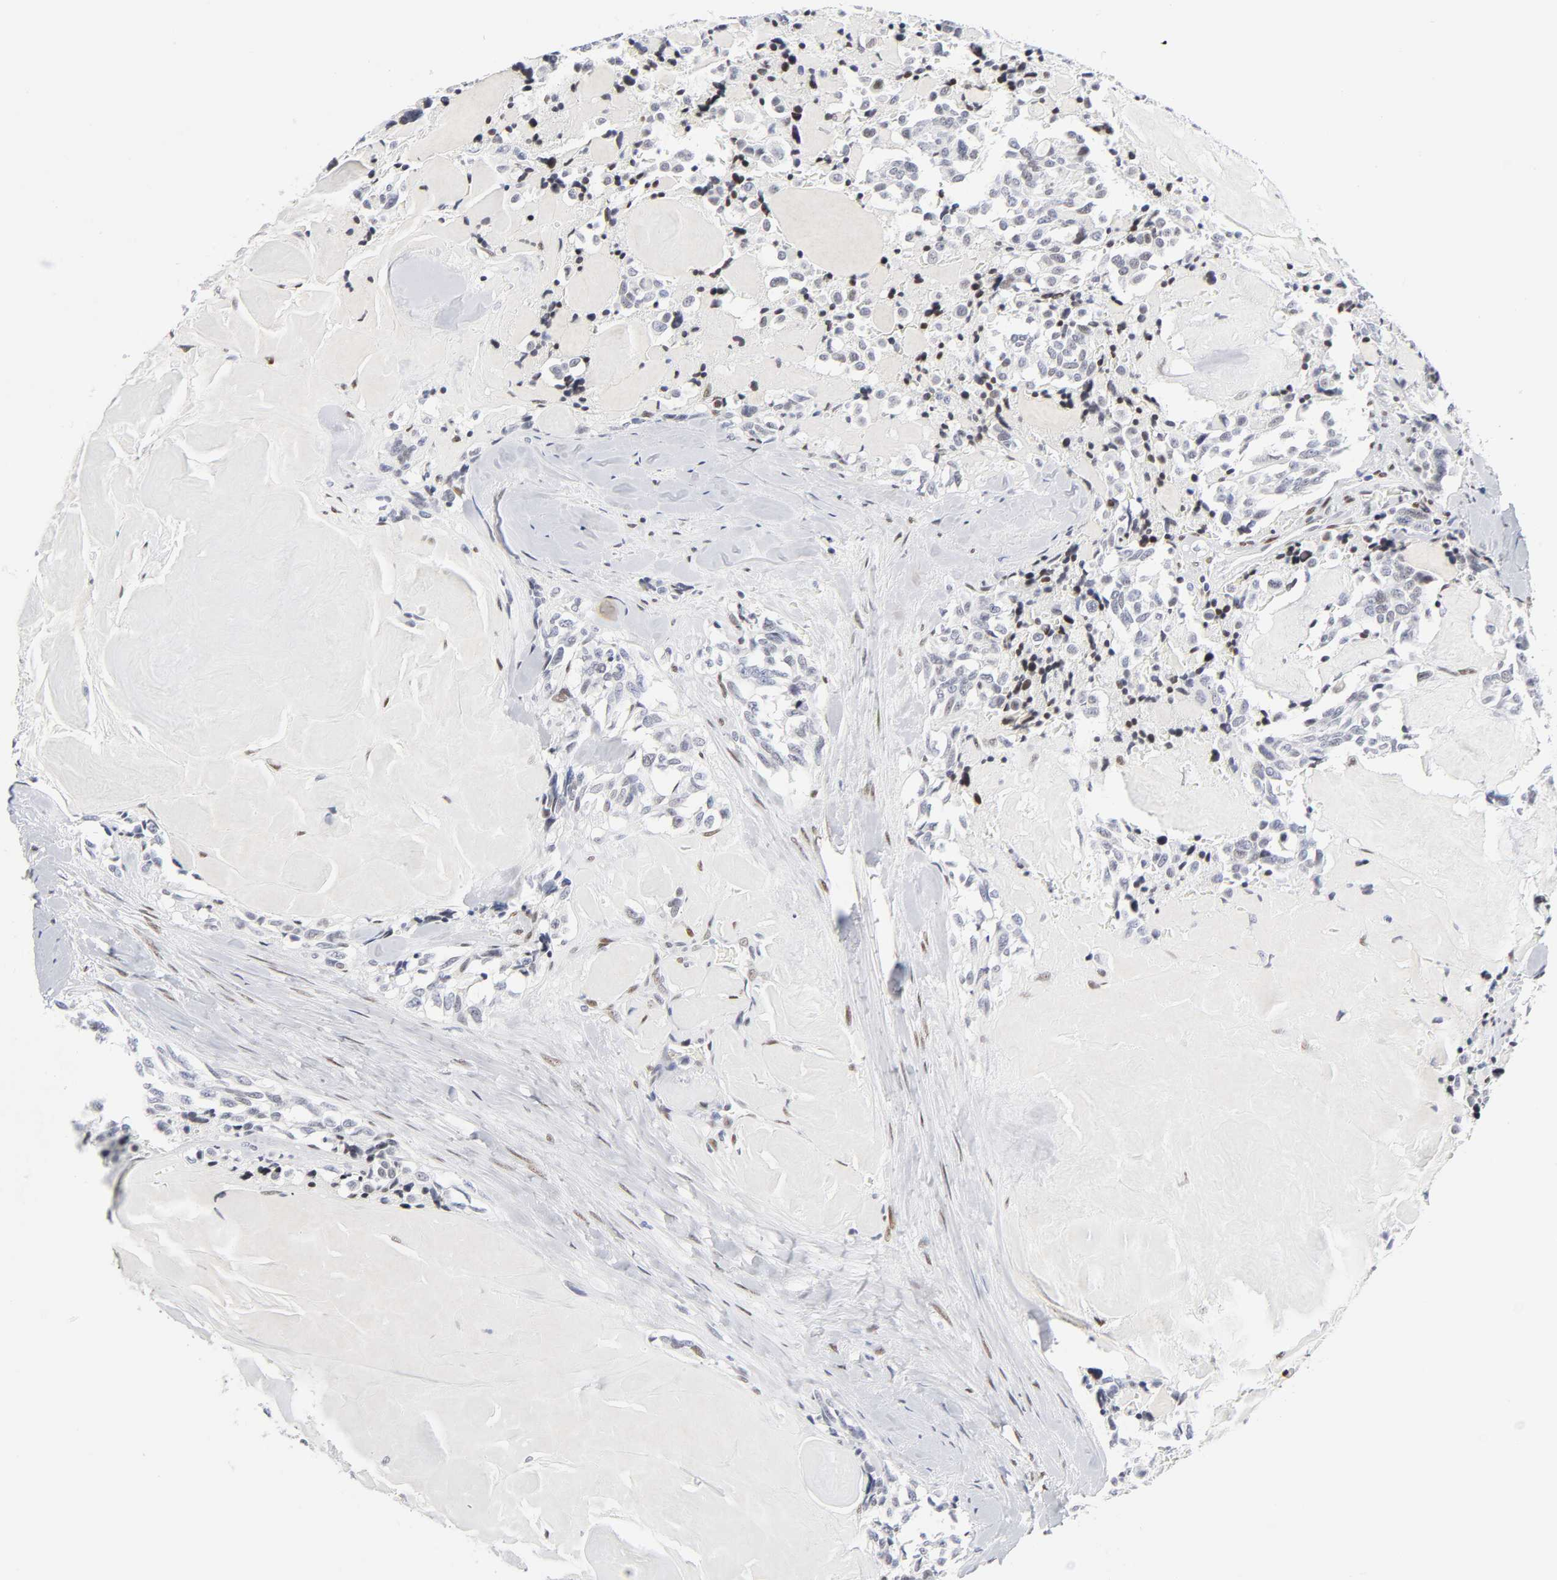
{"staining": {"intensity": "negative", "quantity": "none", "location": "none"}, "tissue": "thyroid cancer", "cell_type": "Tumor cells", "image_type": "cancer", "snomed": [{"axis": "morphology", "description": "Carcinoma, NOS"}, {"axis": "morphology", "description": "Carcinoid, malignant, NOS"}, {"axis": "topography", "description": "Thyroid gland"}], "caption": "There is no significant expression in tumor cells of thyroid cancer.", "gene": "NFIC", "patient": {"sex": "male", "age": 33}}